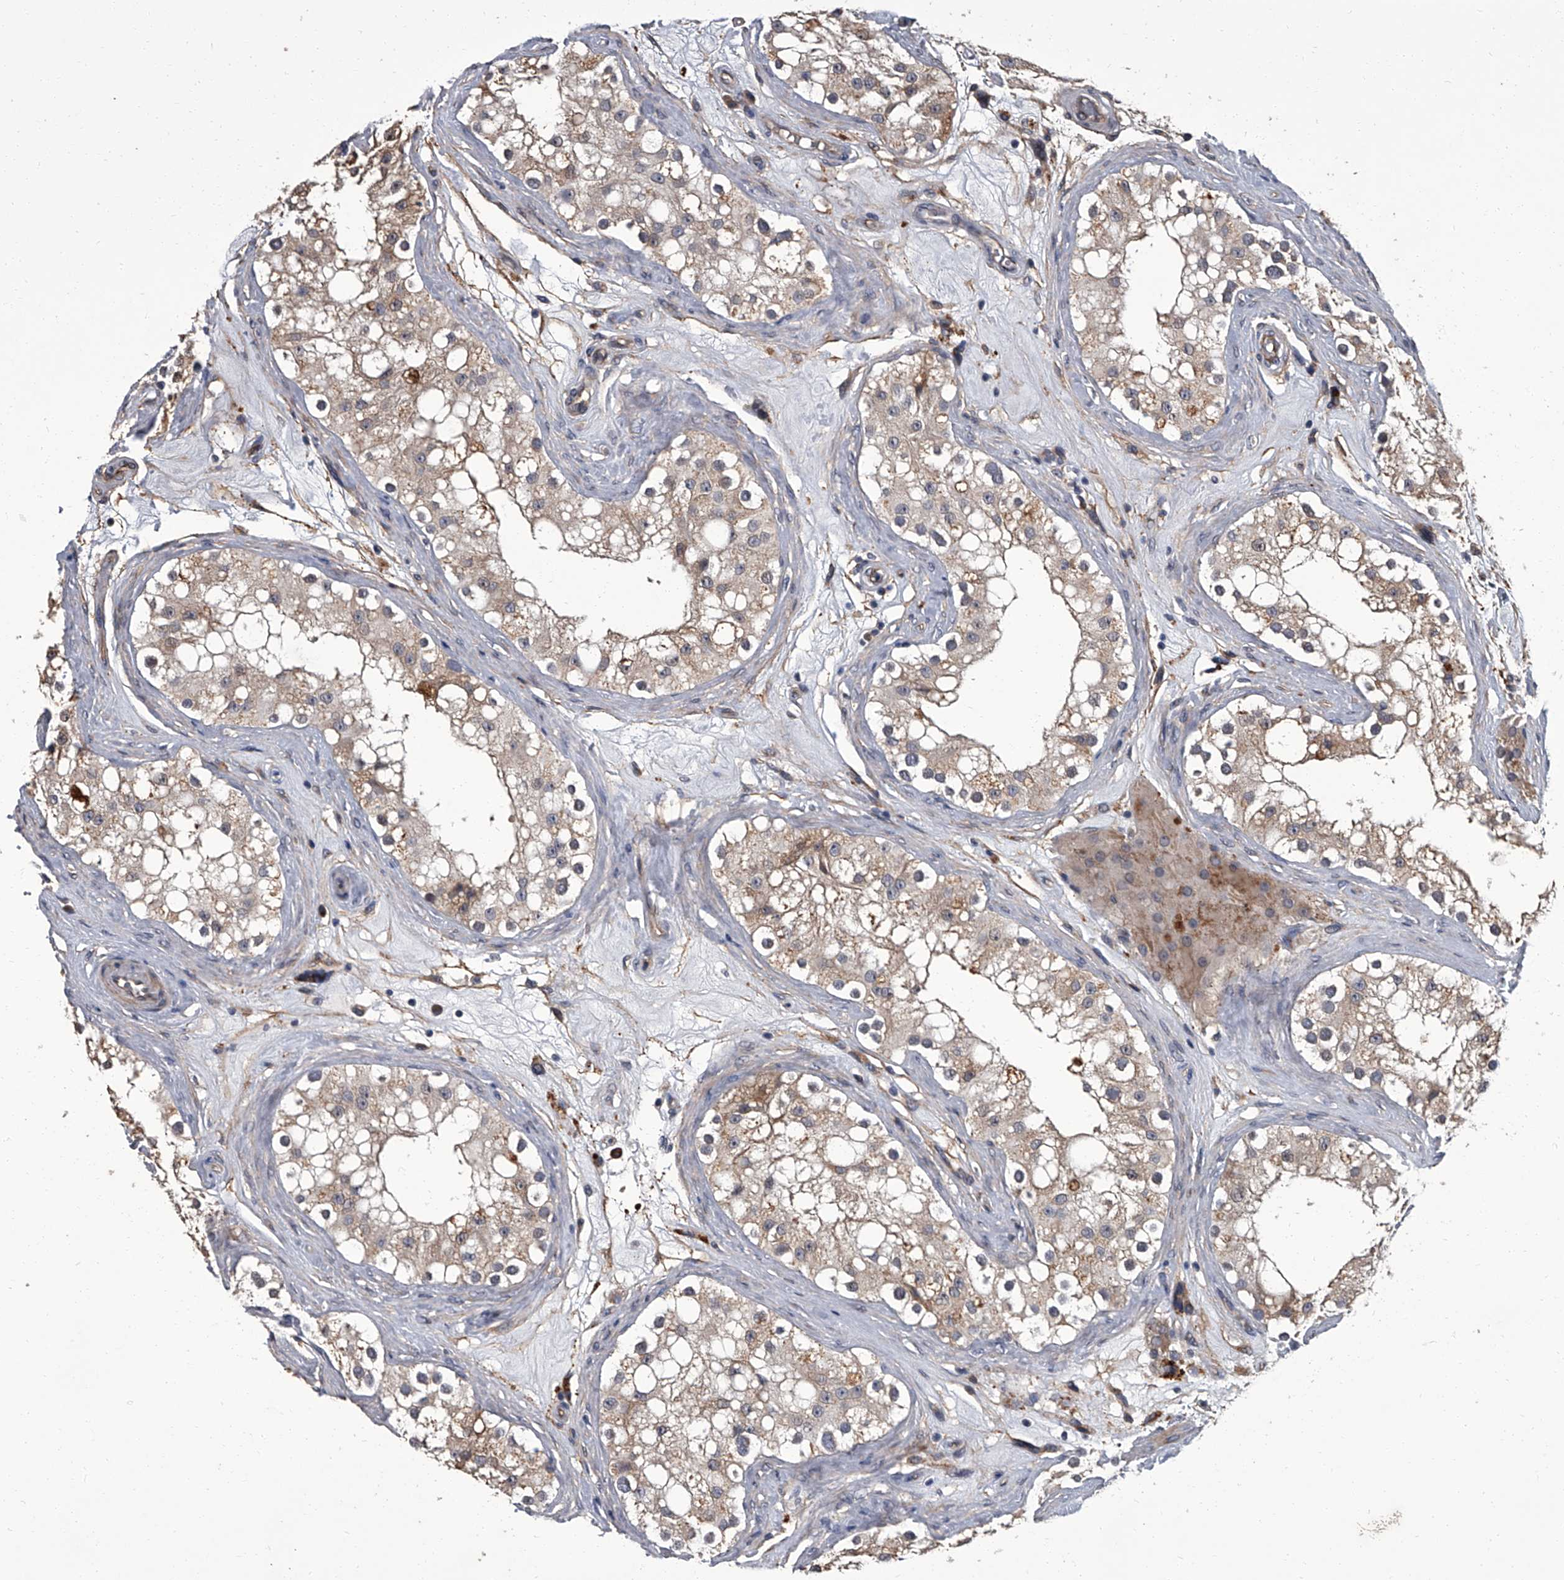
{"staining": {"intensity": "weak", "quantity": ">75%", "location": "cytoplasmic/membranous"}, "tissue": "testis", "cell_type": "Cells in seminiferous ducts", "image_type": "normal", "snomed": [{"axis": "morphology", "description": "Normal tissue, NOS"}, {"axis": "topography", "description": "Testis"}], "caption": "DAB (3,3'-diaminobenzidine) immunohistochemical staining of unremarkable testis demonstrates weak cytoplasmic/membranous protein staining in about >75% of cells in seminiferous ducts.", "gene": "SIRT4", "patient": {"sex": "male", "age": 84}}